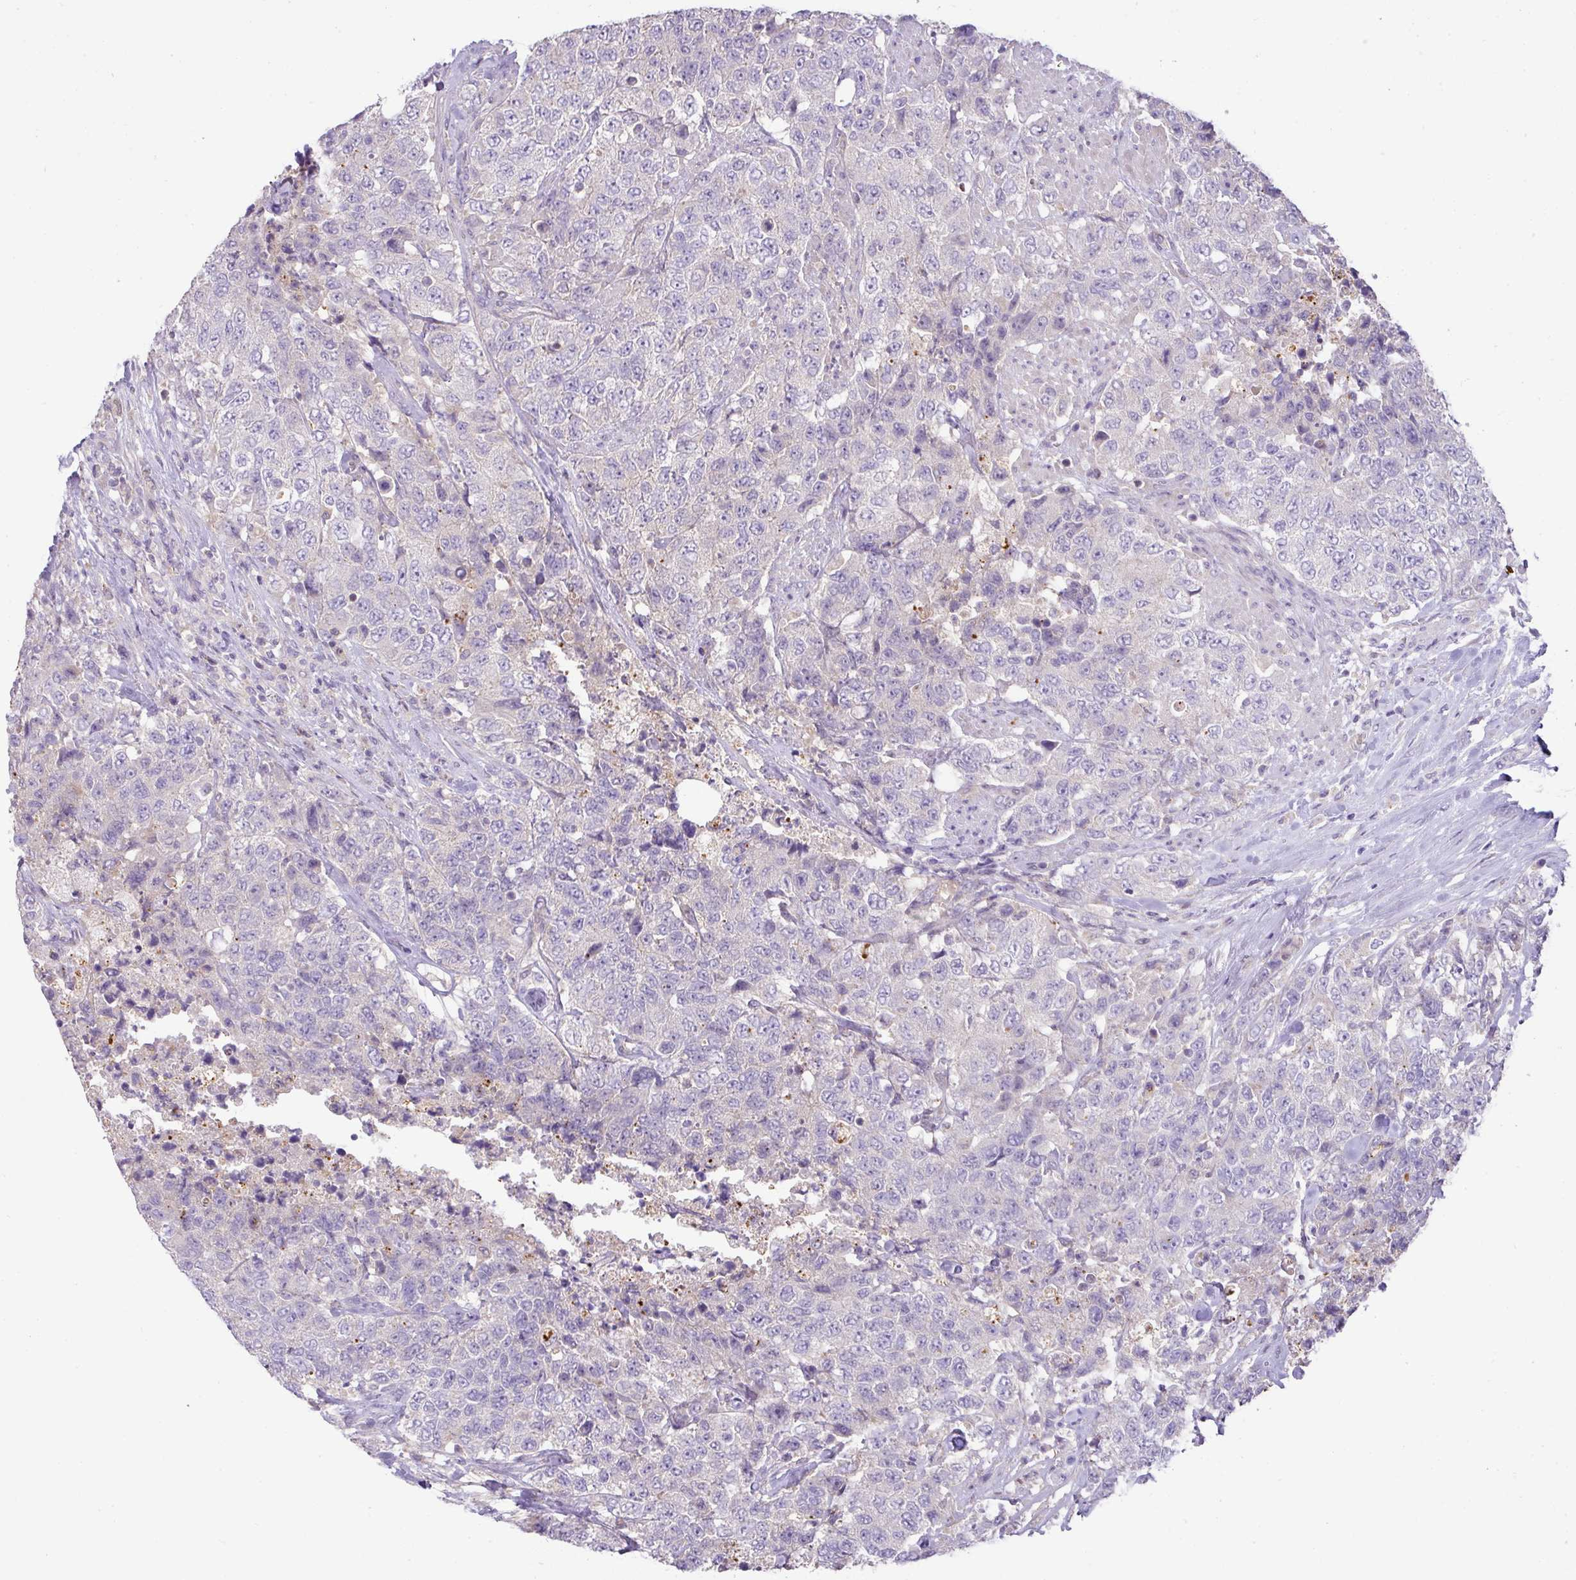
{"staining": {"intensity": "negative", "quantity": "none", "location": "none"}, "tissue": "urothelial cancer", "cell_type": "Tumor cells", "image_type": "cancer", "snomed": [{"axis": "morphology", "description": "Urothelial carcinoma, High grade"}, {"axis": "topography", "description": "Urinary bladder"}], "caption": "Tumor cells are negative for protein expression in human urothelial cancer. (Brightfield microscopy of DAB (3,3'-diaminobenzidine) IHC at high magnification).", "gene": "HOXC13", "patient": {"sex": "female", "age": 78}}